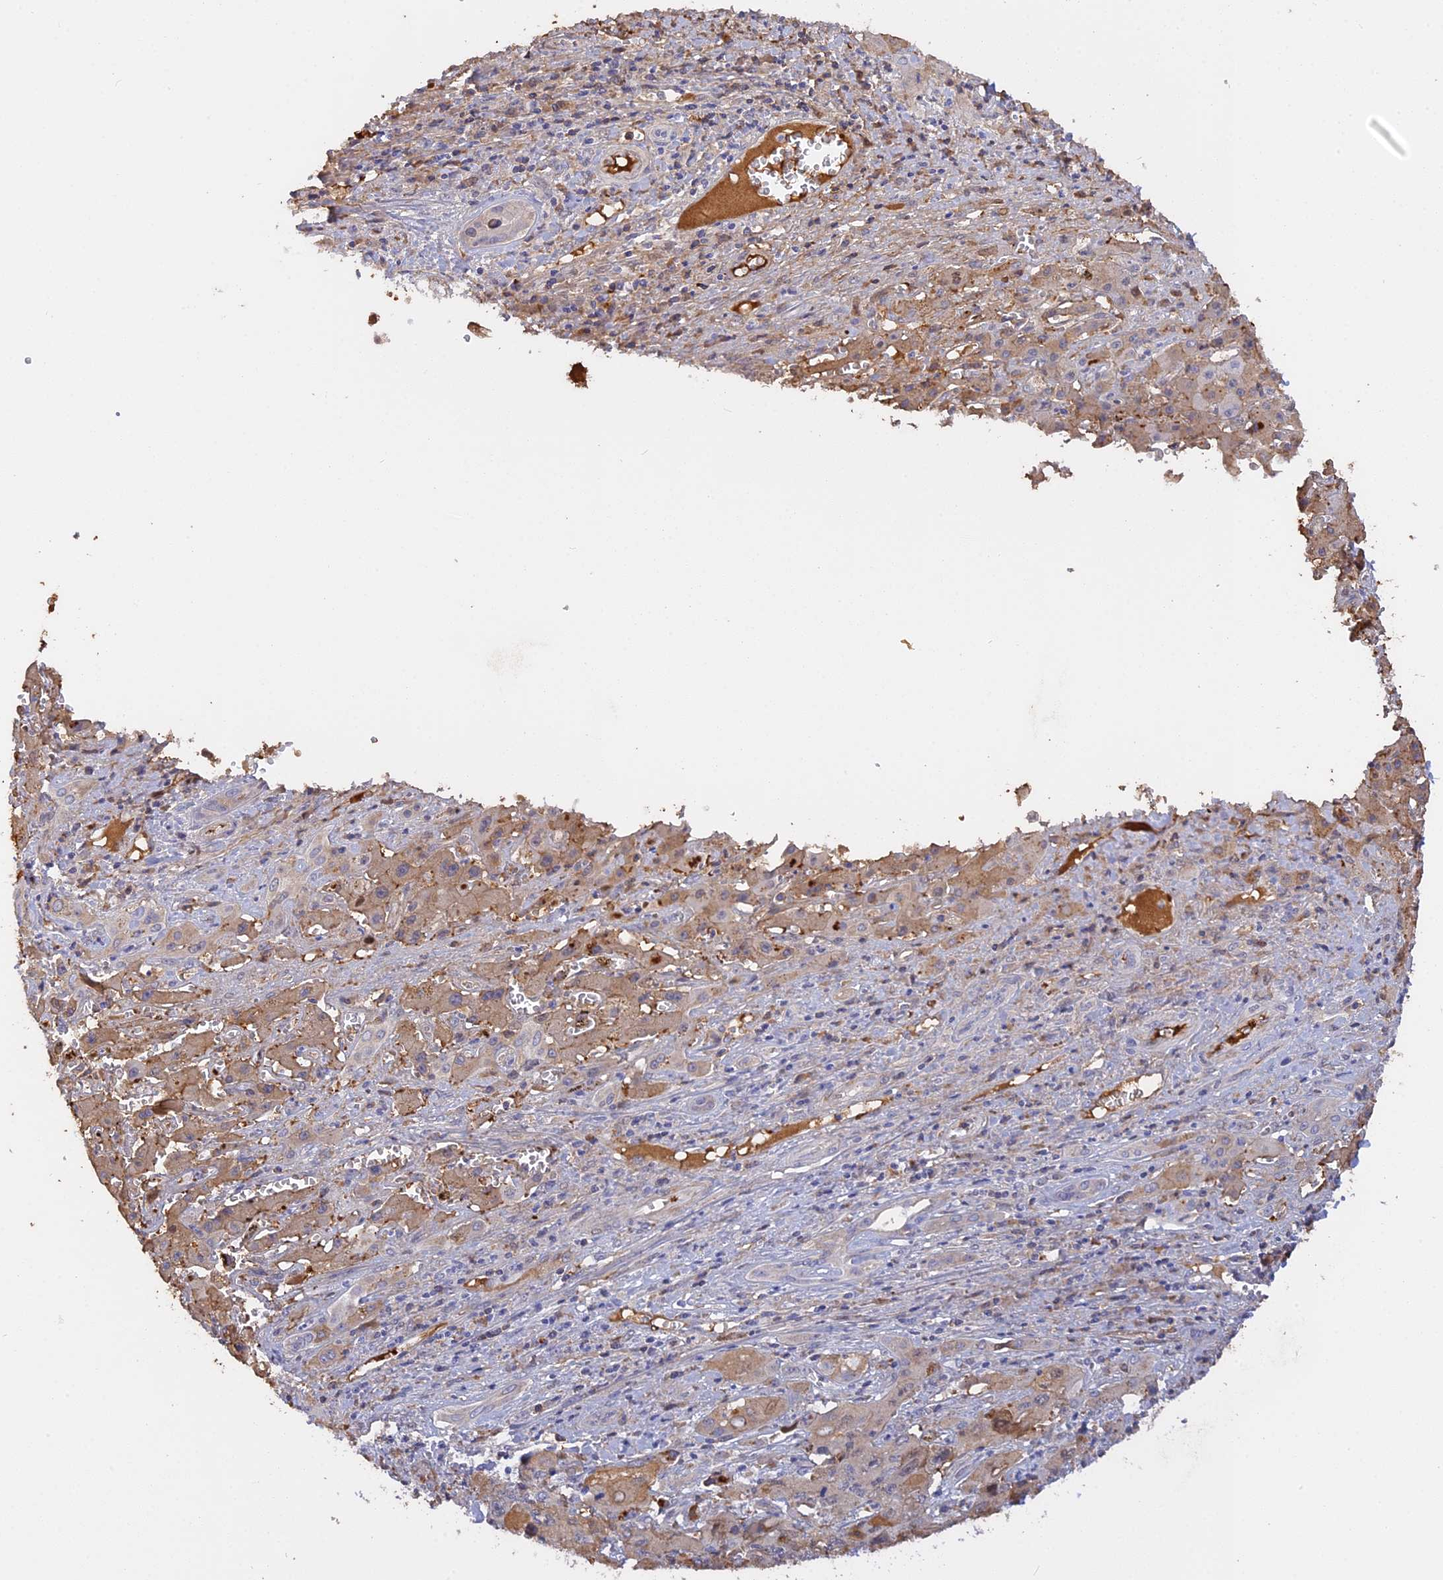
{"staining": {"intensity": "moderate", "quantity": "25%-75%", "location": "cytoplasmic/membranous"}, "tissue": "liver cancer", "cell_type": "Tumor cells", "image_type": "cancer", "snomed": [{"axis": "morphology", "description": "Cholangiocarcinoma"}, {"axis": "topography", "description": "Liver"}], "caption": "Brown immunohistochemical staining in human liver cancer (cholangiocarcinoma) displays moderate cytoplasmic/membranous positivity in approximately 25%-75% of tumor cells. (DAB IHC with brightfield microscopy, high magnification).", "gene": "PZP", "patient": {"sex": "male", "age": 67}}